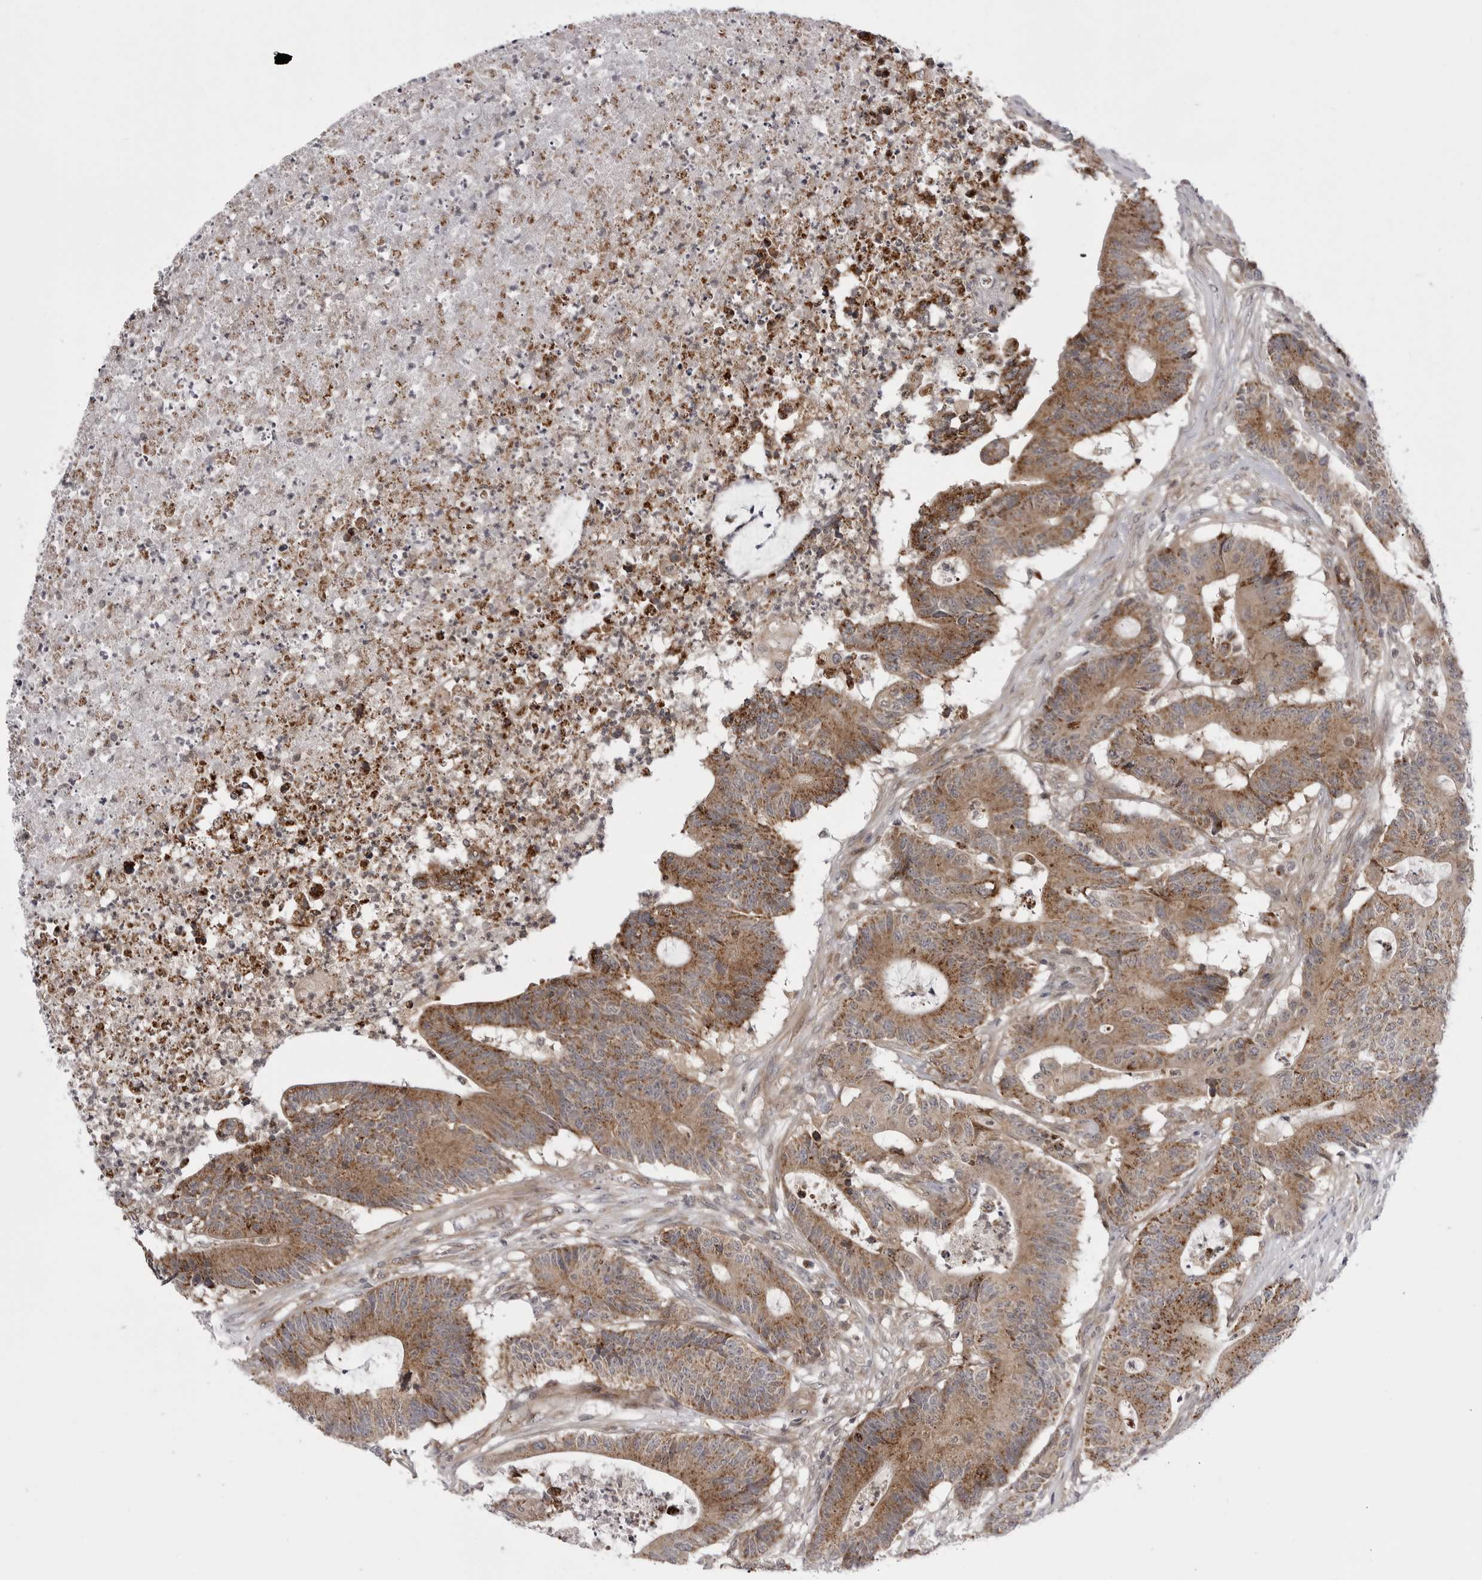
{"staining": {"intensity": "moderate", "quantity": ">75%", "location": "cytoplasmic/membranous"}, "tissue": "colorectal cancer", "cell_type": "Tumor cells", "image_type": "cancer", "snomed": [{"axis": "morphology", "description": "Adenocarcinoma, NOS"}, {"axis": "topography", "description": "Colon"}], "caption": "DAB (3,3'-diaminobenzidine) immunohistochemical staining of colorectal adenocarcinoma displays moderate cytoplasmic/membranous protein positivity in about >75% of tumor cells.", "gene": "CCDC18", "patient": {"sex": "female", "age": 84}}